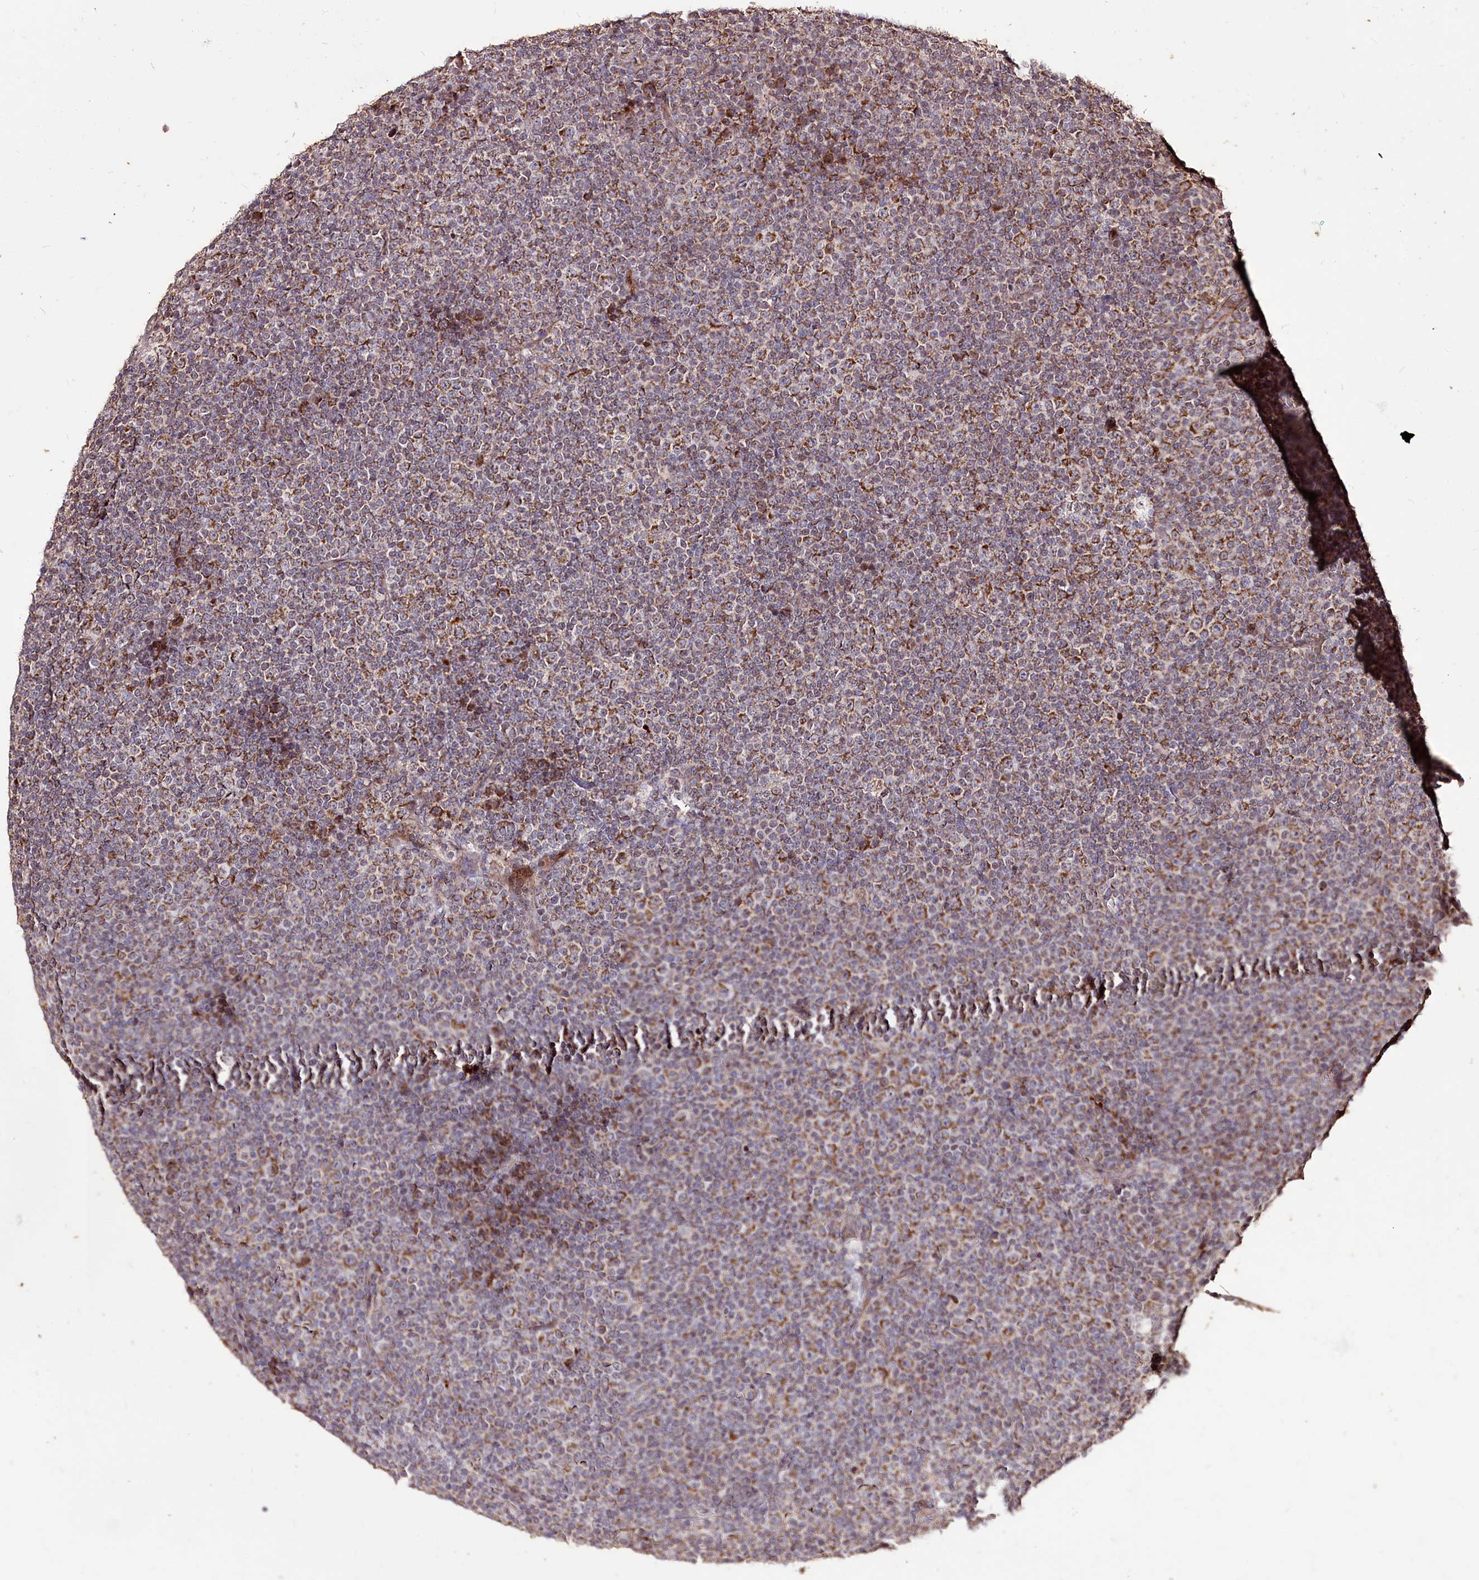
{"staining": {"intensity": "negative", "quantity": "none", "location": "none"}, "tissue": "lymphoma", "cell_type": "Tumor cells", "image_type": "cancer", "snomed": [{"axis": "morphology", "description": "Malignant lymphoma, non-Hodgkin's type, Low grade"}, {"axis": "topography", "description": "Lymph node"}], "caption": "The IHC micrograph has no significant expression in tumor cells of lymphoma tissue.", "gene": "CARD19", "patient": {"sex": "female", "age": 67}}